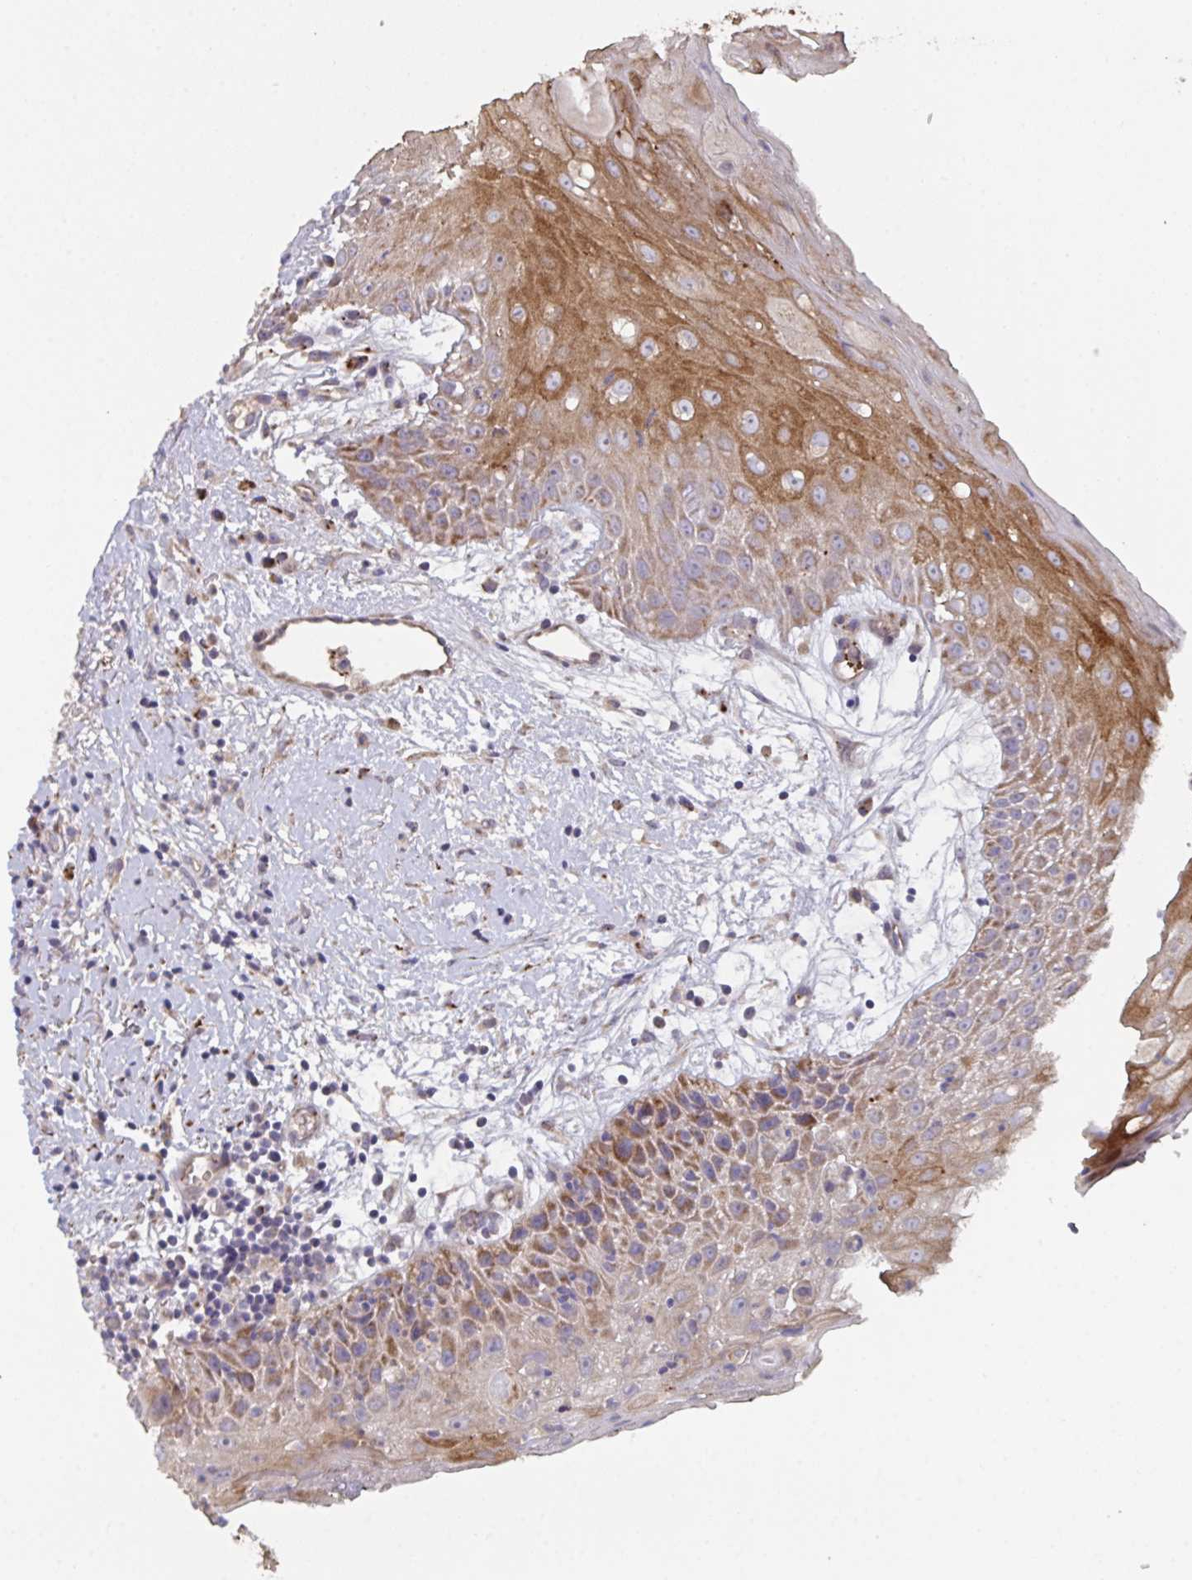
{"staining": {"intensity": "moderate", "quantity": ">75%", "location": "cytoplasmic/membranous"}, "tissue": "oral mucosa", "cell_type": "Squamous epithelial cells", "image_type": "normal", "snomed": [{"axis": "morphology", "description": "Normal tissue, NOS"}, {"axis": "morphology", "description": "Squamous cell carcinoma, NOS"}, {"axis": "topography", "description": "Oral tissue"}, {"axis": "topography", "description": "Peripheral nerve tissue"}, {"axis": "topography", "description": "Head-Neck"}], "caption": "This image displays IHC staining of benign oral mucosa, with medium moderate cytoplasmic/membranous expression in about >75% of squamous epithelial cells.", "gene": "MRPS2", "patient": {"sex": "female", "age": 59}}